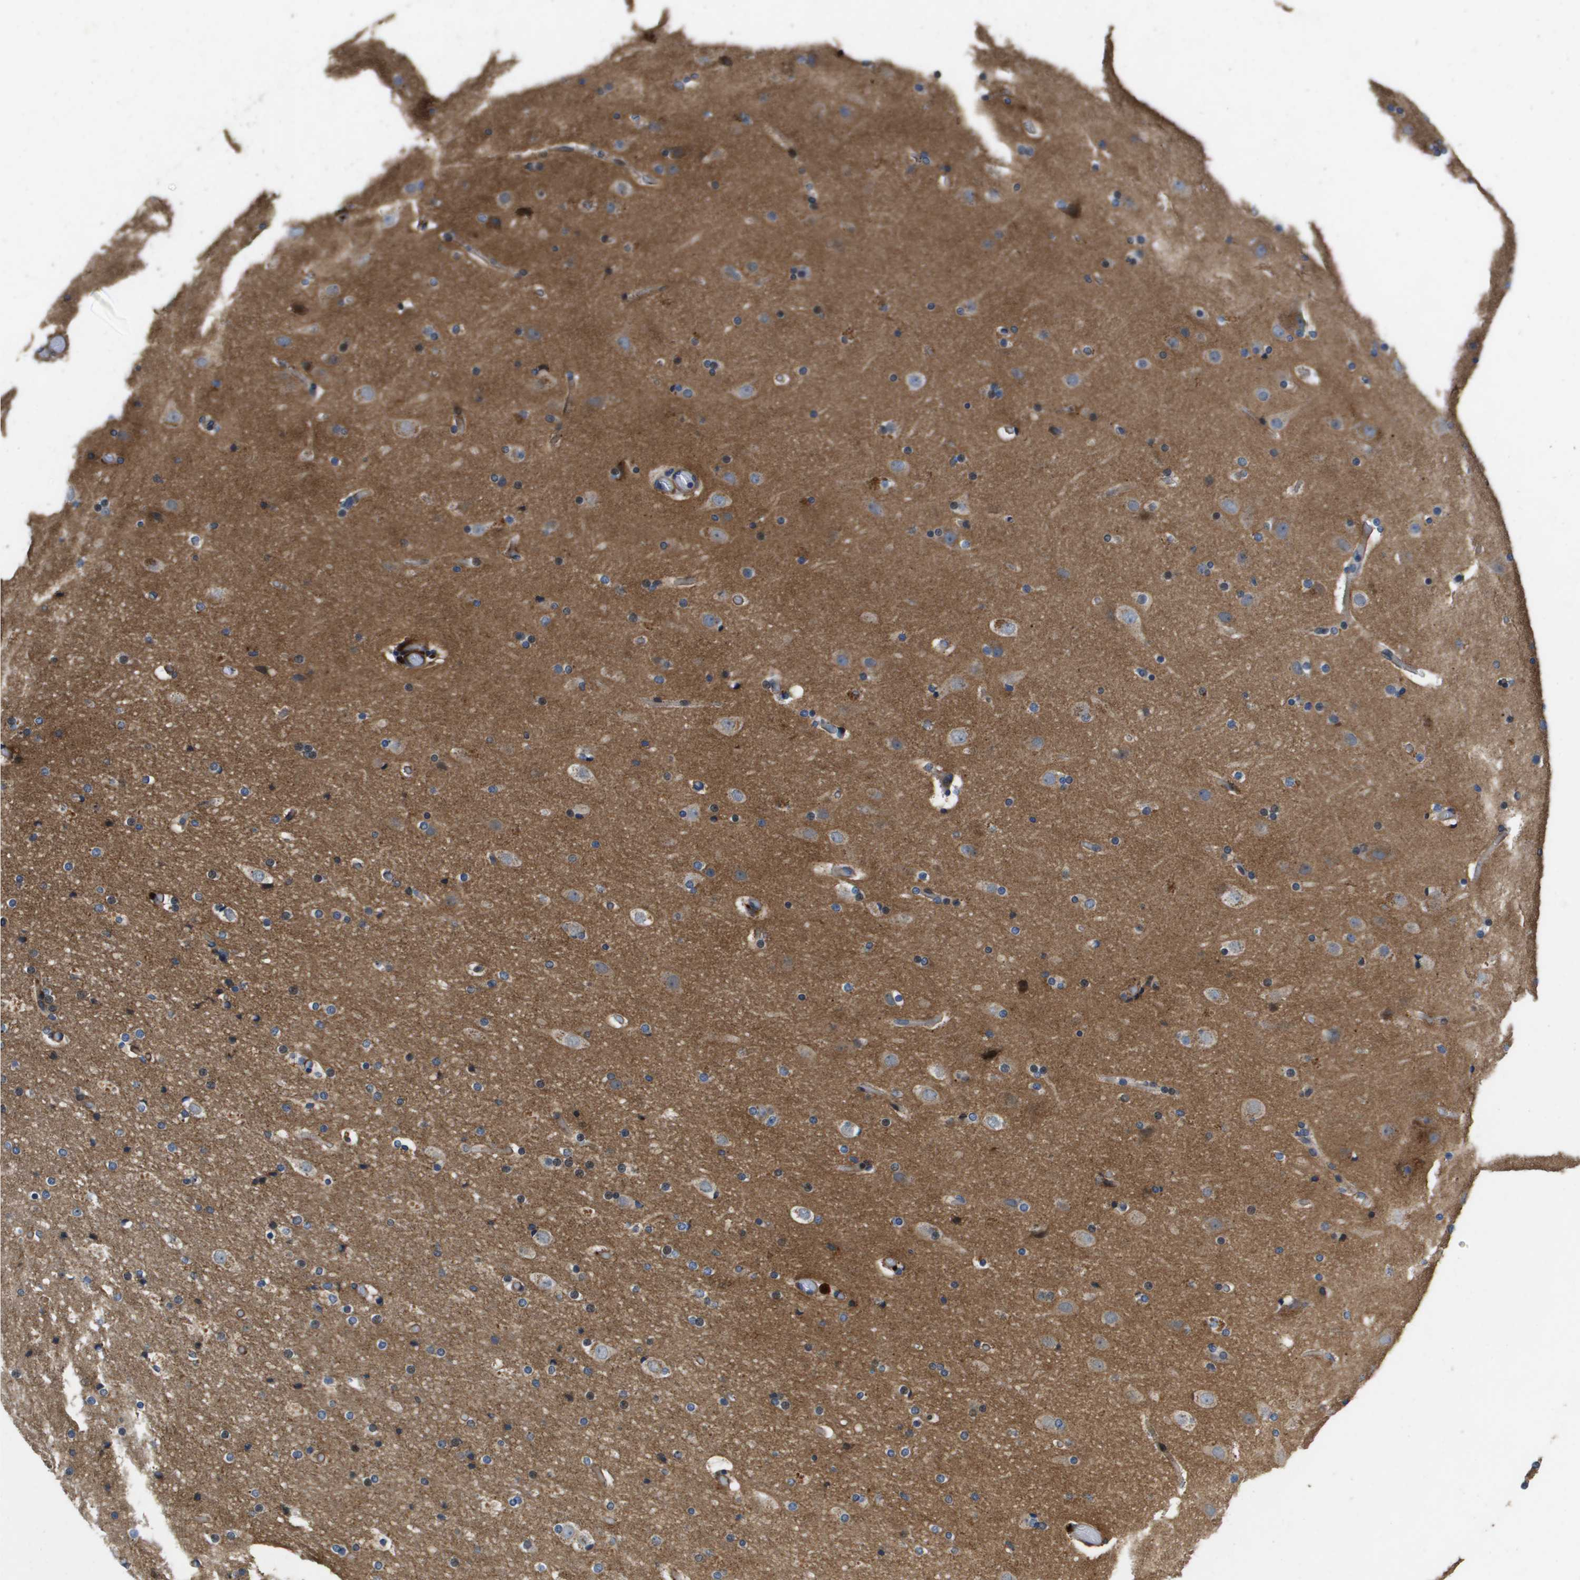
{"staining": {"intensity": "negative", "quantity": "none", "location": "none"}, "tissue": "cerebral cortex", "cell_type": "Endothelial cells", "image_type": "normal", "snomed": [{"axis": "morphology", "description": "Normal tissue, NOS"}, {"axis": "topography", "description": "Cerebral cortex"}], "caption": "An immunohistochemistry (IHC) histopathology image of unremarkable cerebral cortex is shown. There is no staining in endothelial cells of cerebral cortex. (Immunohistochemistry, brightfield microscopy, high magnification).", "gene": "ENTPD2", "patient": {"sex": "male", "age": 57}}